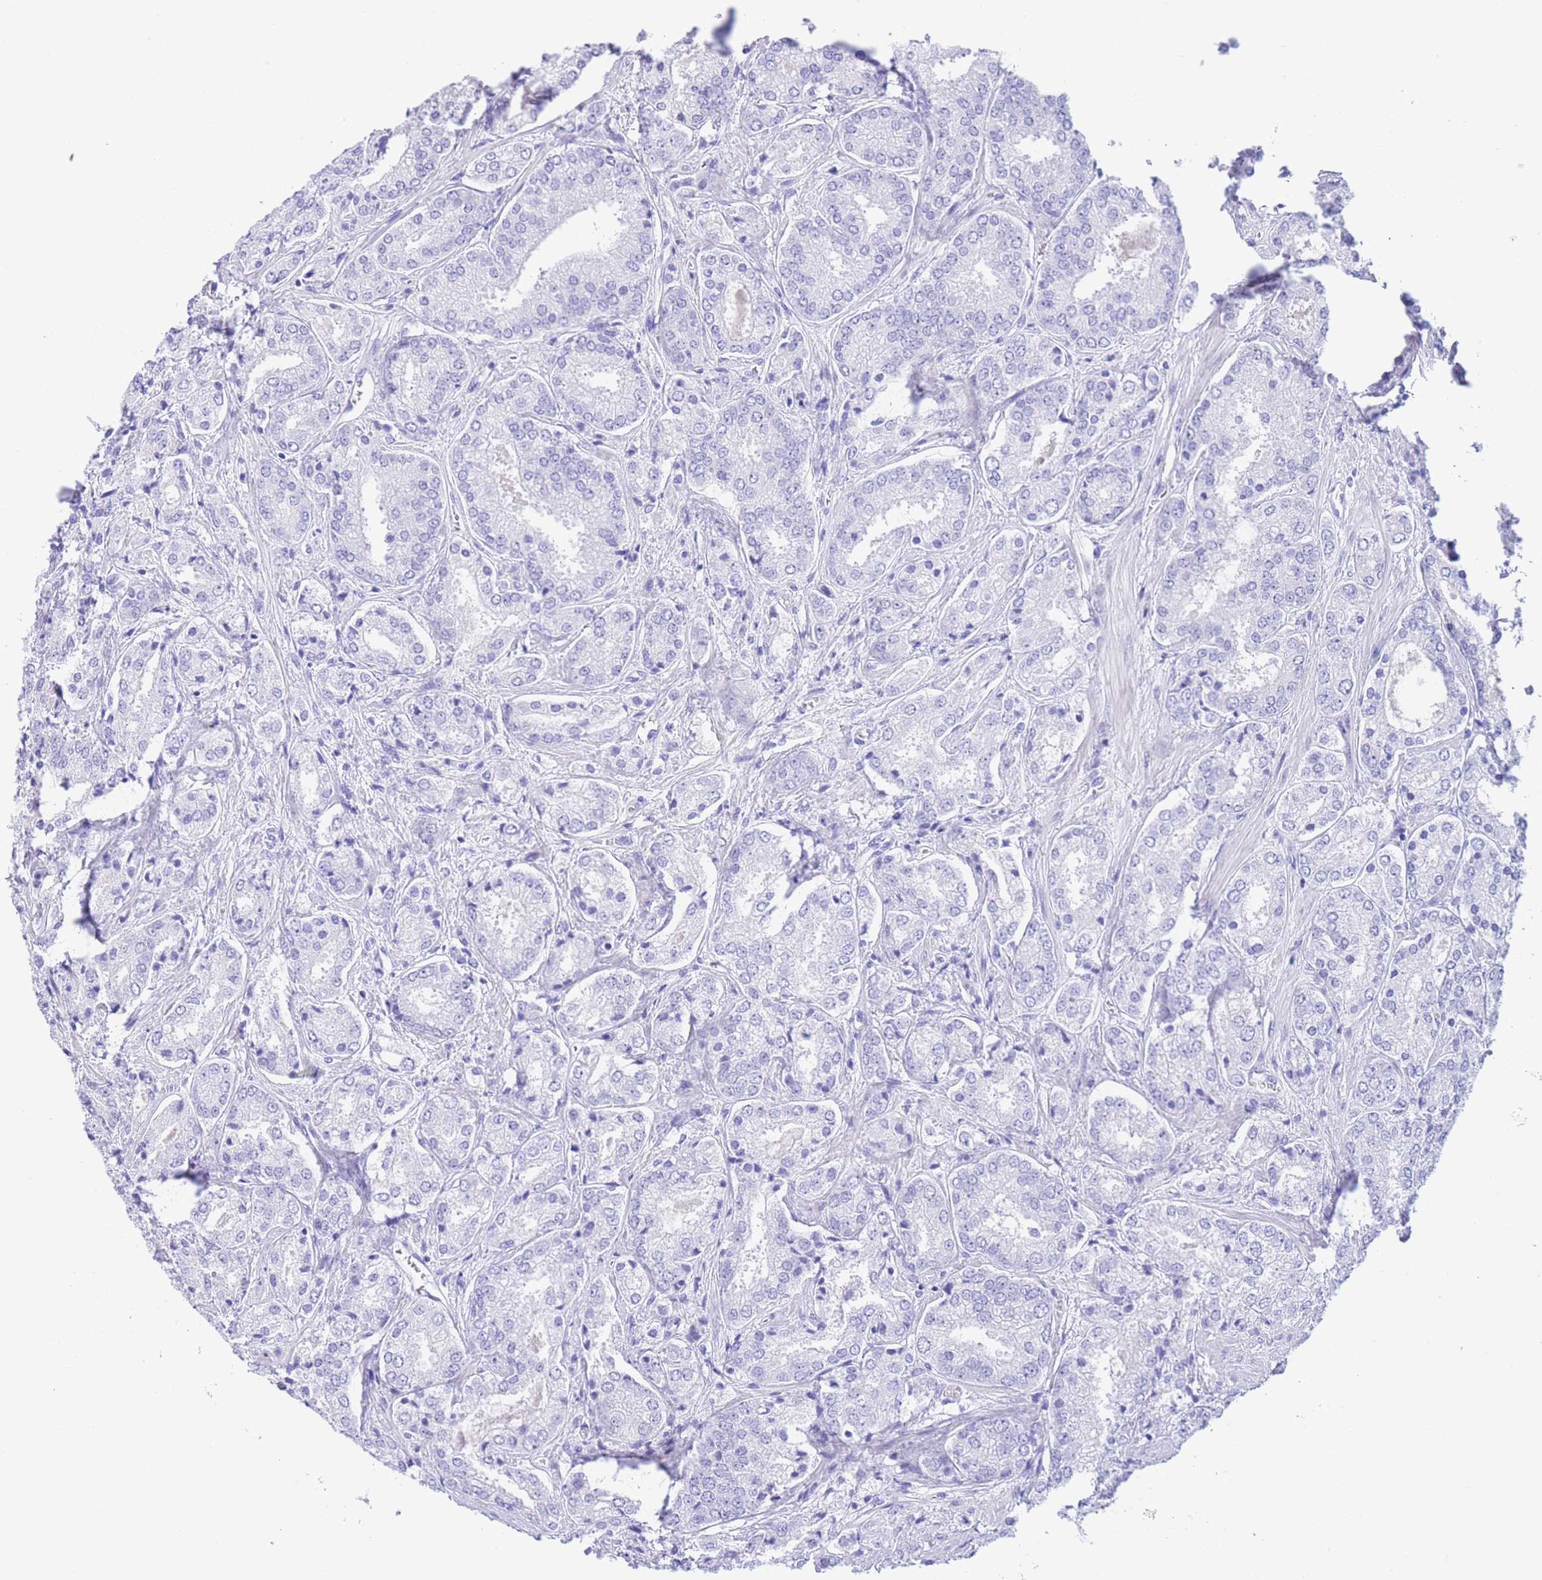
{"staining": {"intensity": "negative", "quantity": "none", "location": "none"}, "tissue": "prostate cancer", "cell_type": "Tumor cells", "image_type": "cancer", "snomed": [{"axis": "morphology", "description": "Adenocarcinoma, High grade"}, {"axis": "topography", "description": "Prostate"}], "caption": "Micrograph shows no significant protein staining in tumor cells of prostate cancer.", "gene": "SLCO1B3", "patient": {"sex": "male", "age": 63}}